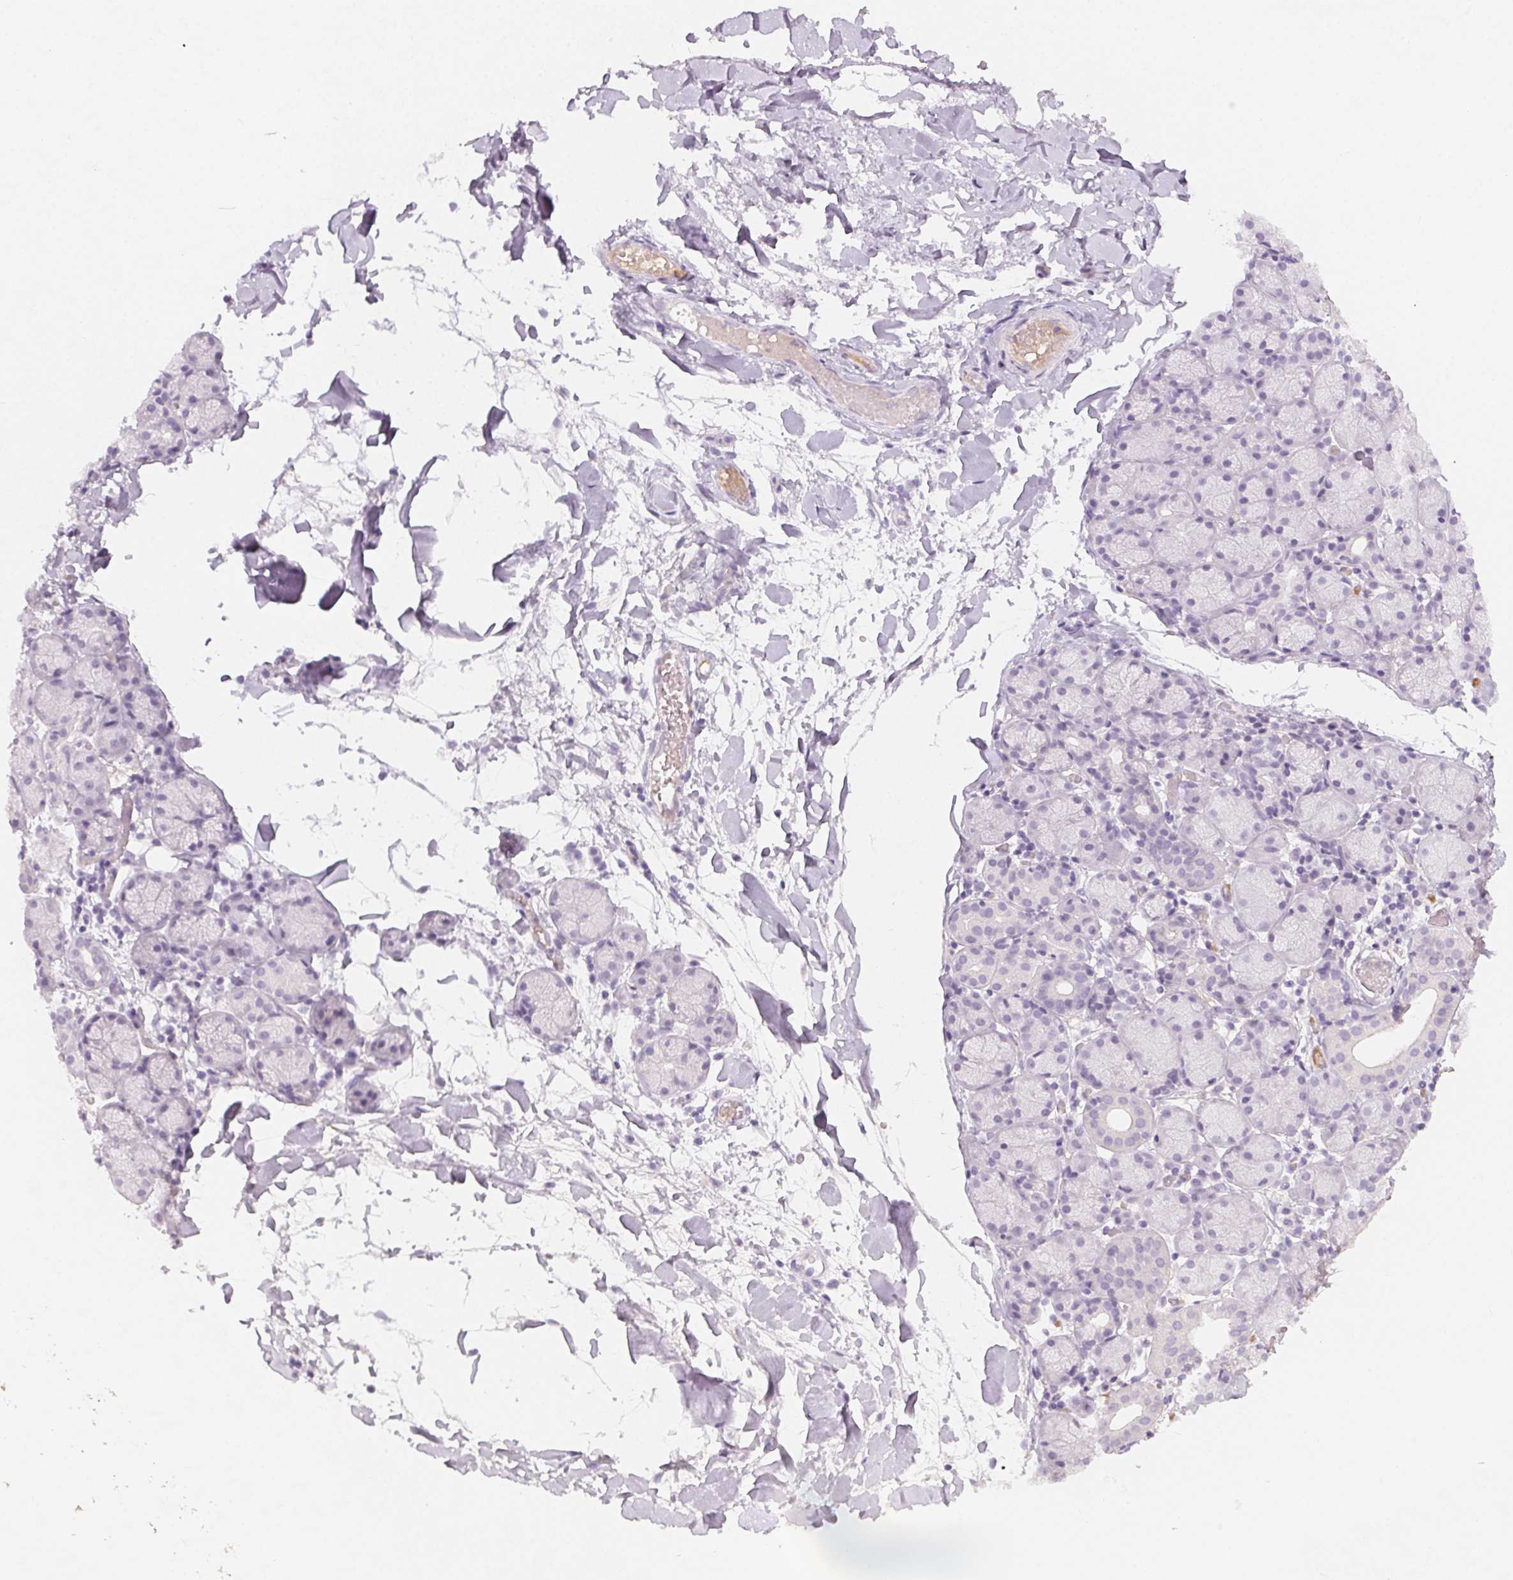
{"staining": {"intensity": "negative", "quantity": "none", "location": "none"}, "tissue": "salivary gland", "cell_type": "Glandular cells", "image_type": "normal", "snomed": [{"axis": "morphology", "description": "Normal tissue, NOS"}, {"axis": "topography", "description": "Salivary gland"}], "caption": "Immunohistochemistry (IHC) micrograph of unremarkable salivary gland: salivary gland stained with DAB shows no significant protein staining in glandular cells. (Brightfield microscopy of DAB IHC at high magnification).", "gene": "AFM", "patient": {"sex": "female", "age": 24}}